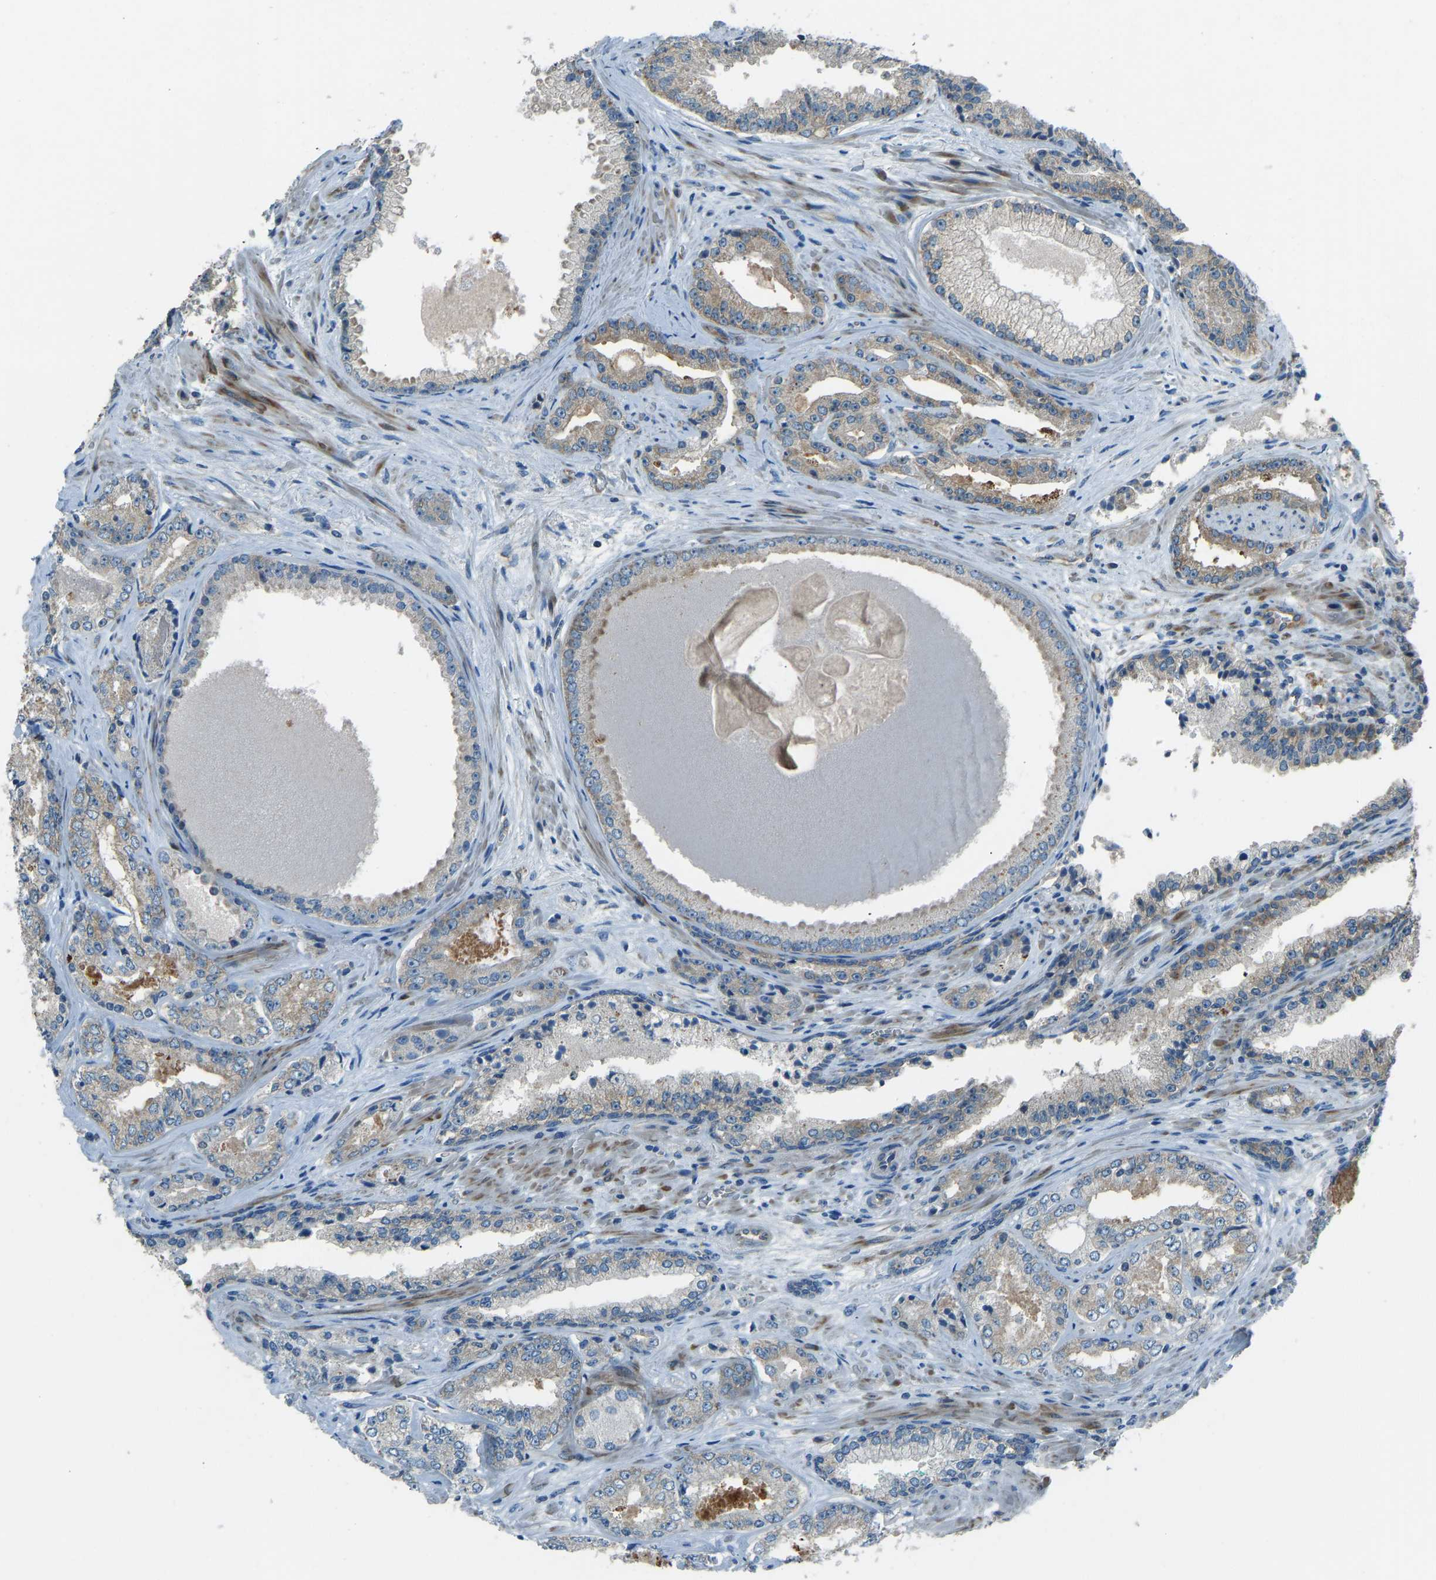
{"staining": {"intensity": "moderate", "quantity": "<25%", "location": "cytoplasmic/membranous"}, "tissue": "prostate cancer", "cell_type": "Tumor cells", "image_type": "cancer", "snomed": [{"axis": "morphology", "description": "Adenocarcinoma, High grade"}, {"axis": "topography", "description": "Prostate"}], "caption": "Immunohistochemical staining of human prostate high-grade adenocarcinoma displays moderate cytoplasmic/membranous protein expression in about <25% of tumor cells. Using DAB (3,3'-diaminobenzidine) (brown) and hematoxylin (blue) stains, captured at high magnification using brightfield microscopy.", "gene": "STAU2", "patient": {"sex": "male", "age": 71}}